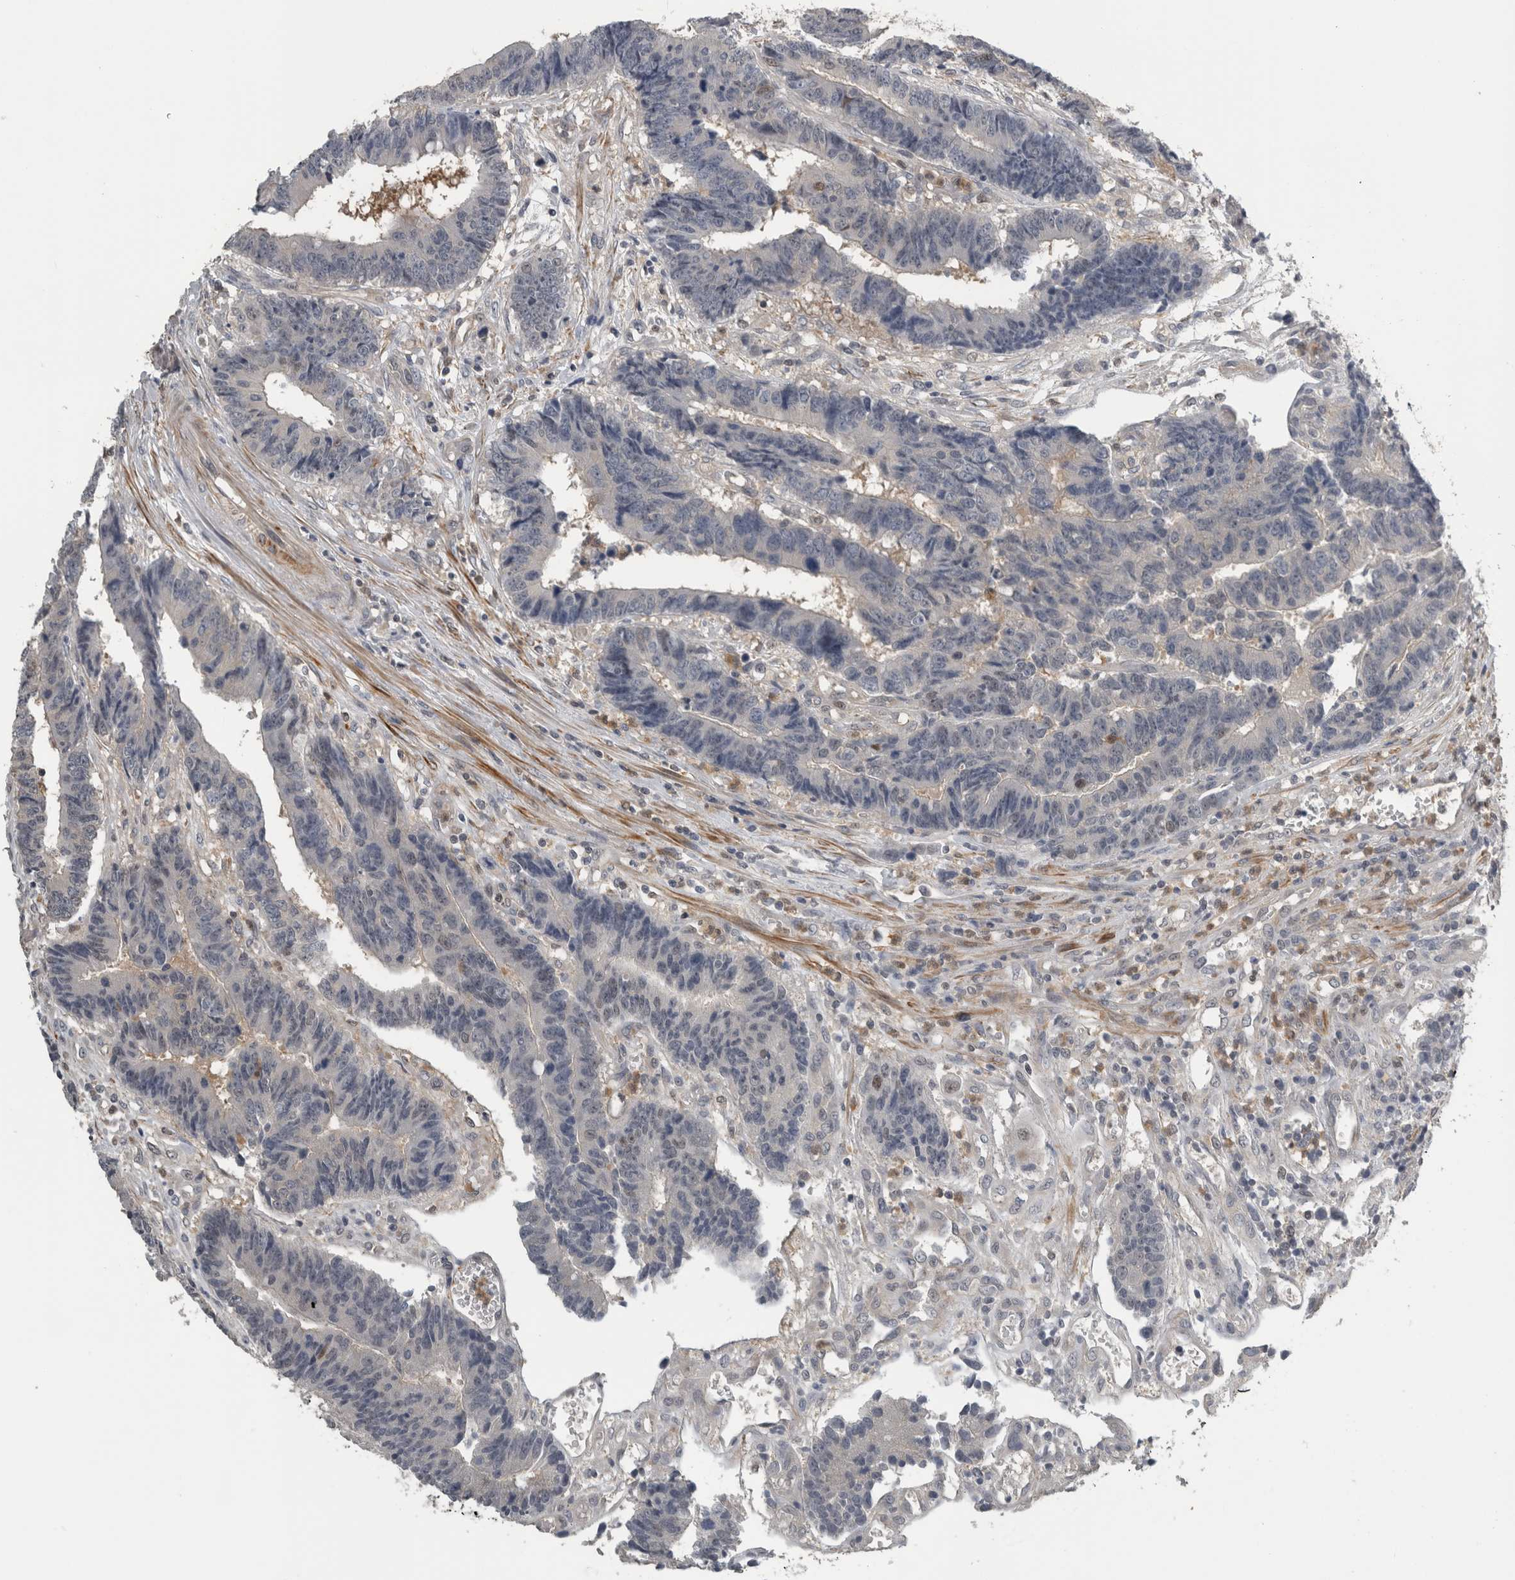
{"staining": {"intensity": "negative", "quantity": "none", "location": "none"}, "tissue": "colorectal cancer", "cell_type": "Tumor cells", "image_type": "cancer", "snomed": [{"axis": "morphology", "description": "Adenocarcinoma, NOS"}, {"axis": "topography", "description": "Rectum"}], "caption": "An image of colorectal adenocarcinoma stained for a protein displays no brown staining in tumor cells. (DAB (3,3'-diaminobenzidine) immunohistochemistry, high magnification).", "gene": "NAPRT", "patient": {"sex": "male", "age": 84}}